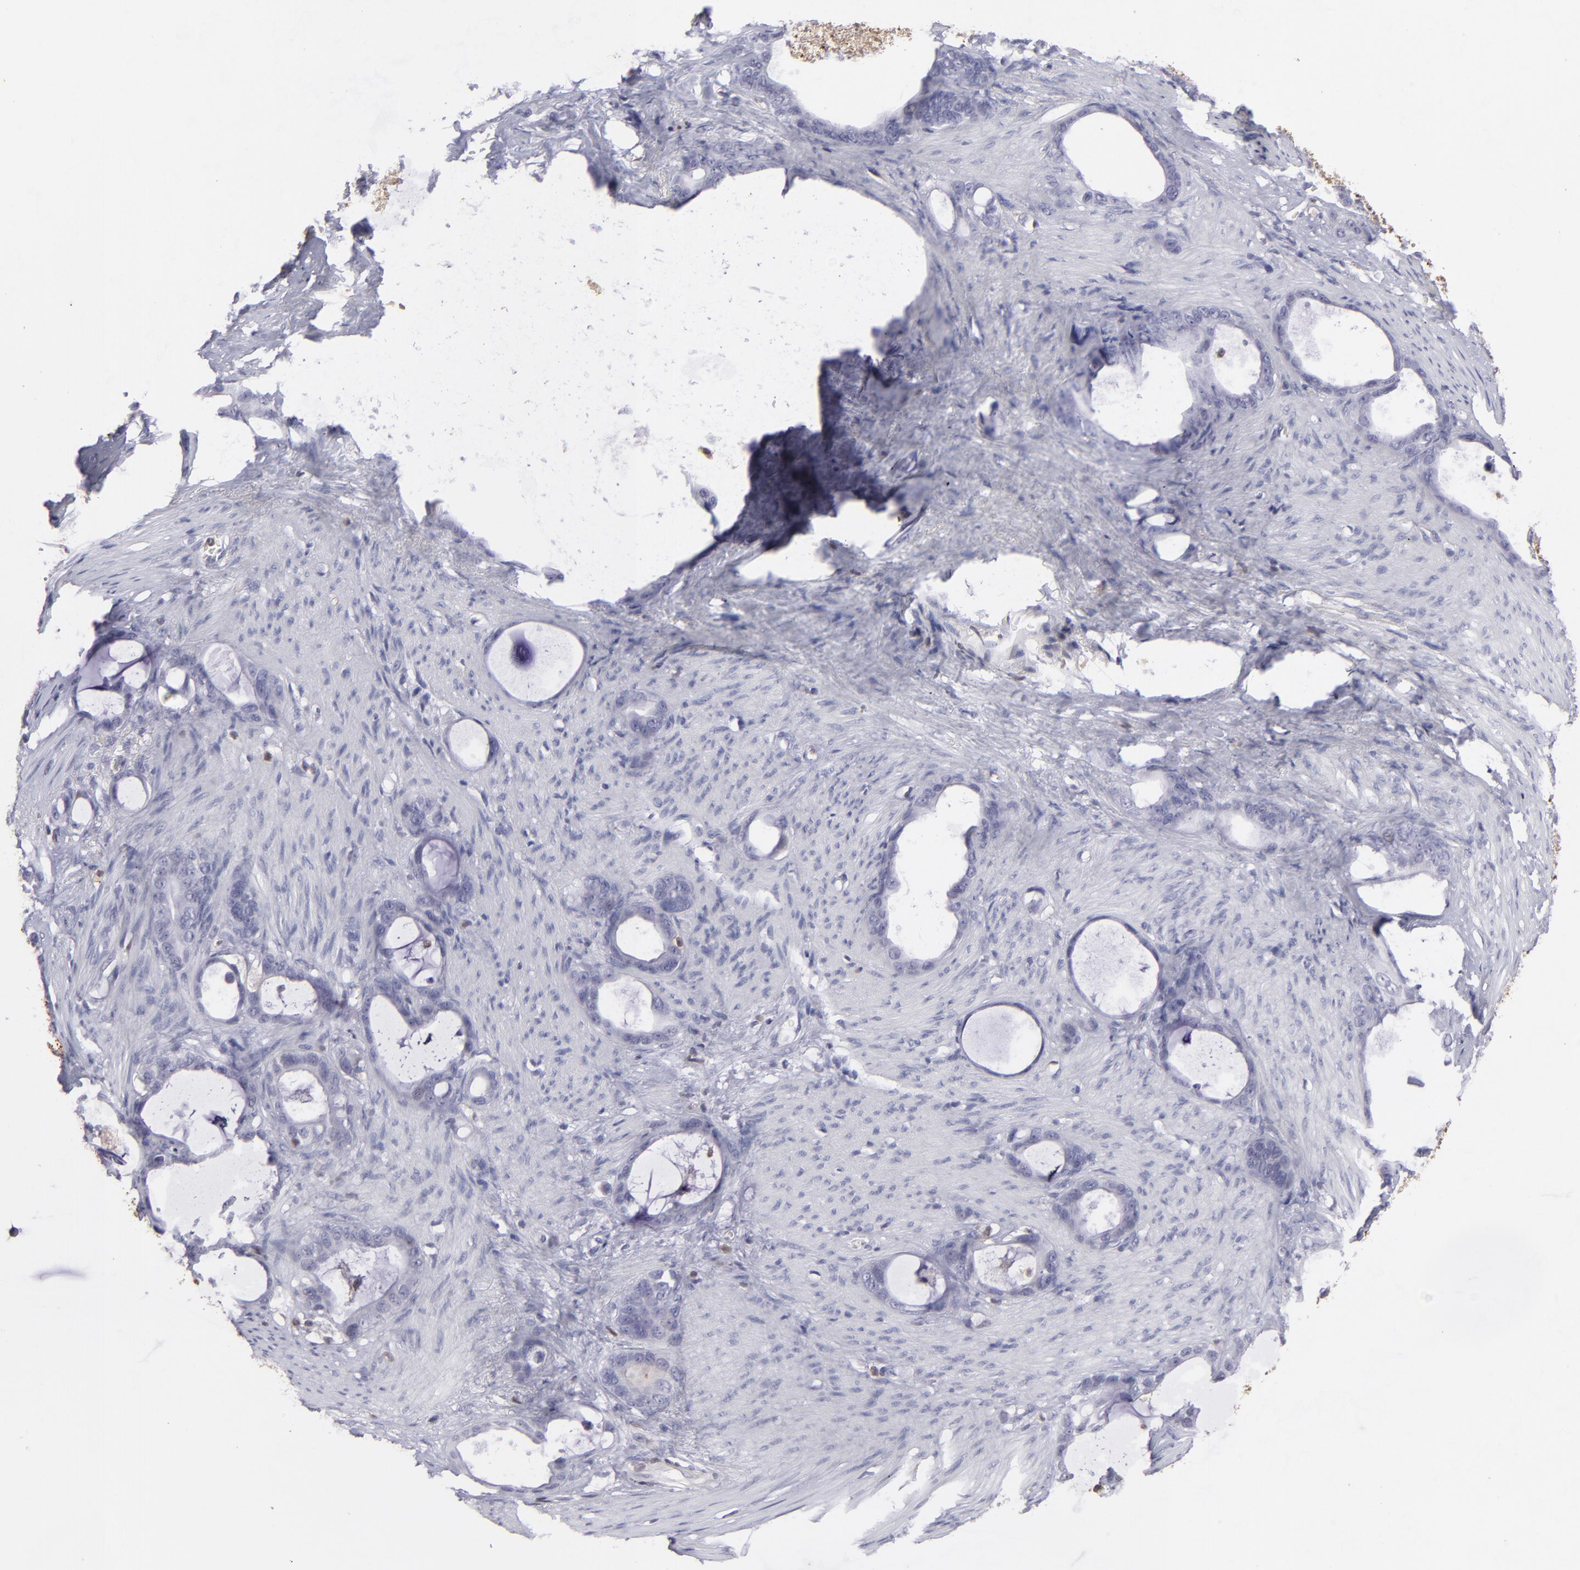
{"staining": {"intensity": "negative", "quantity": "none", "location": "none"}, "tissue": "stomach cancer", "cell_type": "Tumor cells", "image_type": "cancer", "snomed": [{"axis": "morphology", "description": "Adenocarcinoma, NOS"}, {"axis": "topography", "description": "Stomach"}], "caption": "This is an immunohistochemistry (IHC) micrograph of adenocarcinoma (stomach). There is no staining in tumor cells.", "gene": "S100A2", "patient": {"sex": "female", "age": 75}}